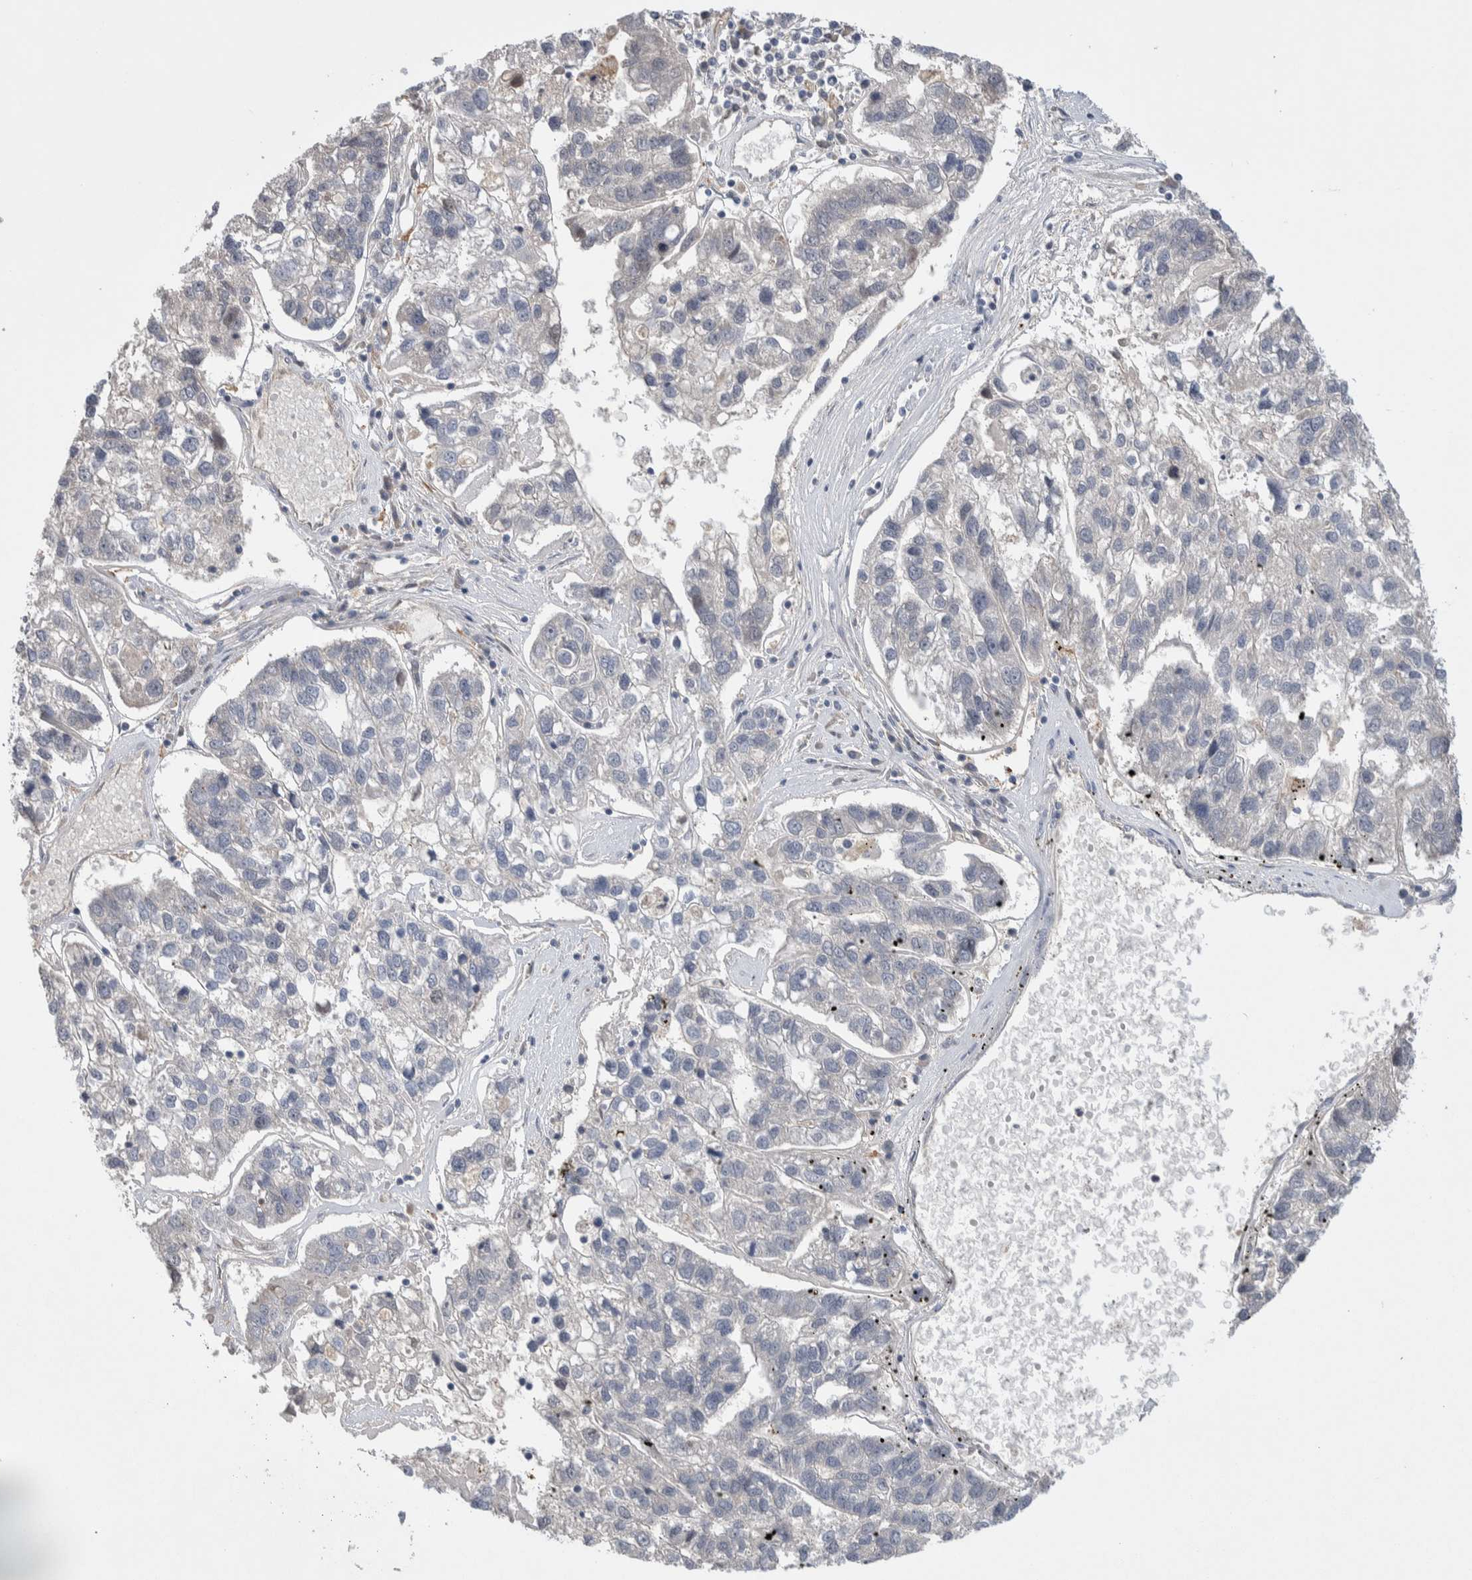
{"staining": {"intensity": "negative", "quantity": "none", "location": "none"}, "tissue": "pancreatic cancer", "cell_type": "Tumor cells", "image_type": "cancer", "snomed": [{"axis": "morphology", "description": "Adenocarcinoma, NOS"}, {"axis": "topography", "description": "Pancreas"}], "caption": "Pancreatic cancer stained for a protein using immunohistochemistry (IHC) exhibits no positivity tumor cells.", "gene": "CEP131", "patient": {"sex": "female", "age": 61}}